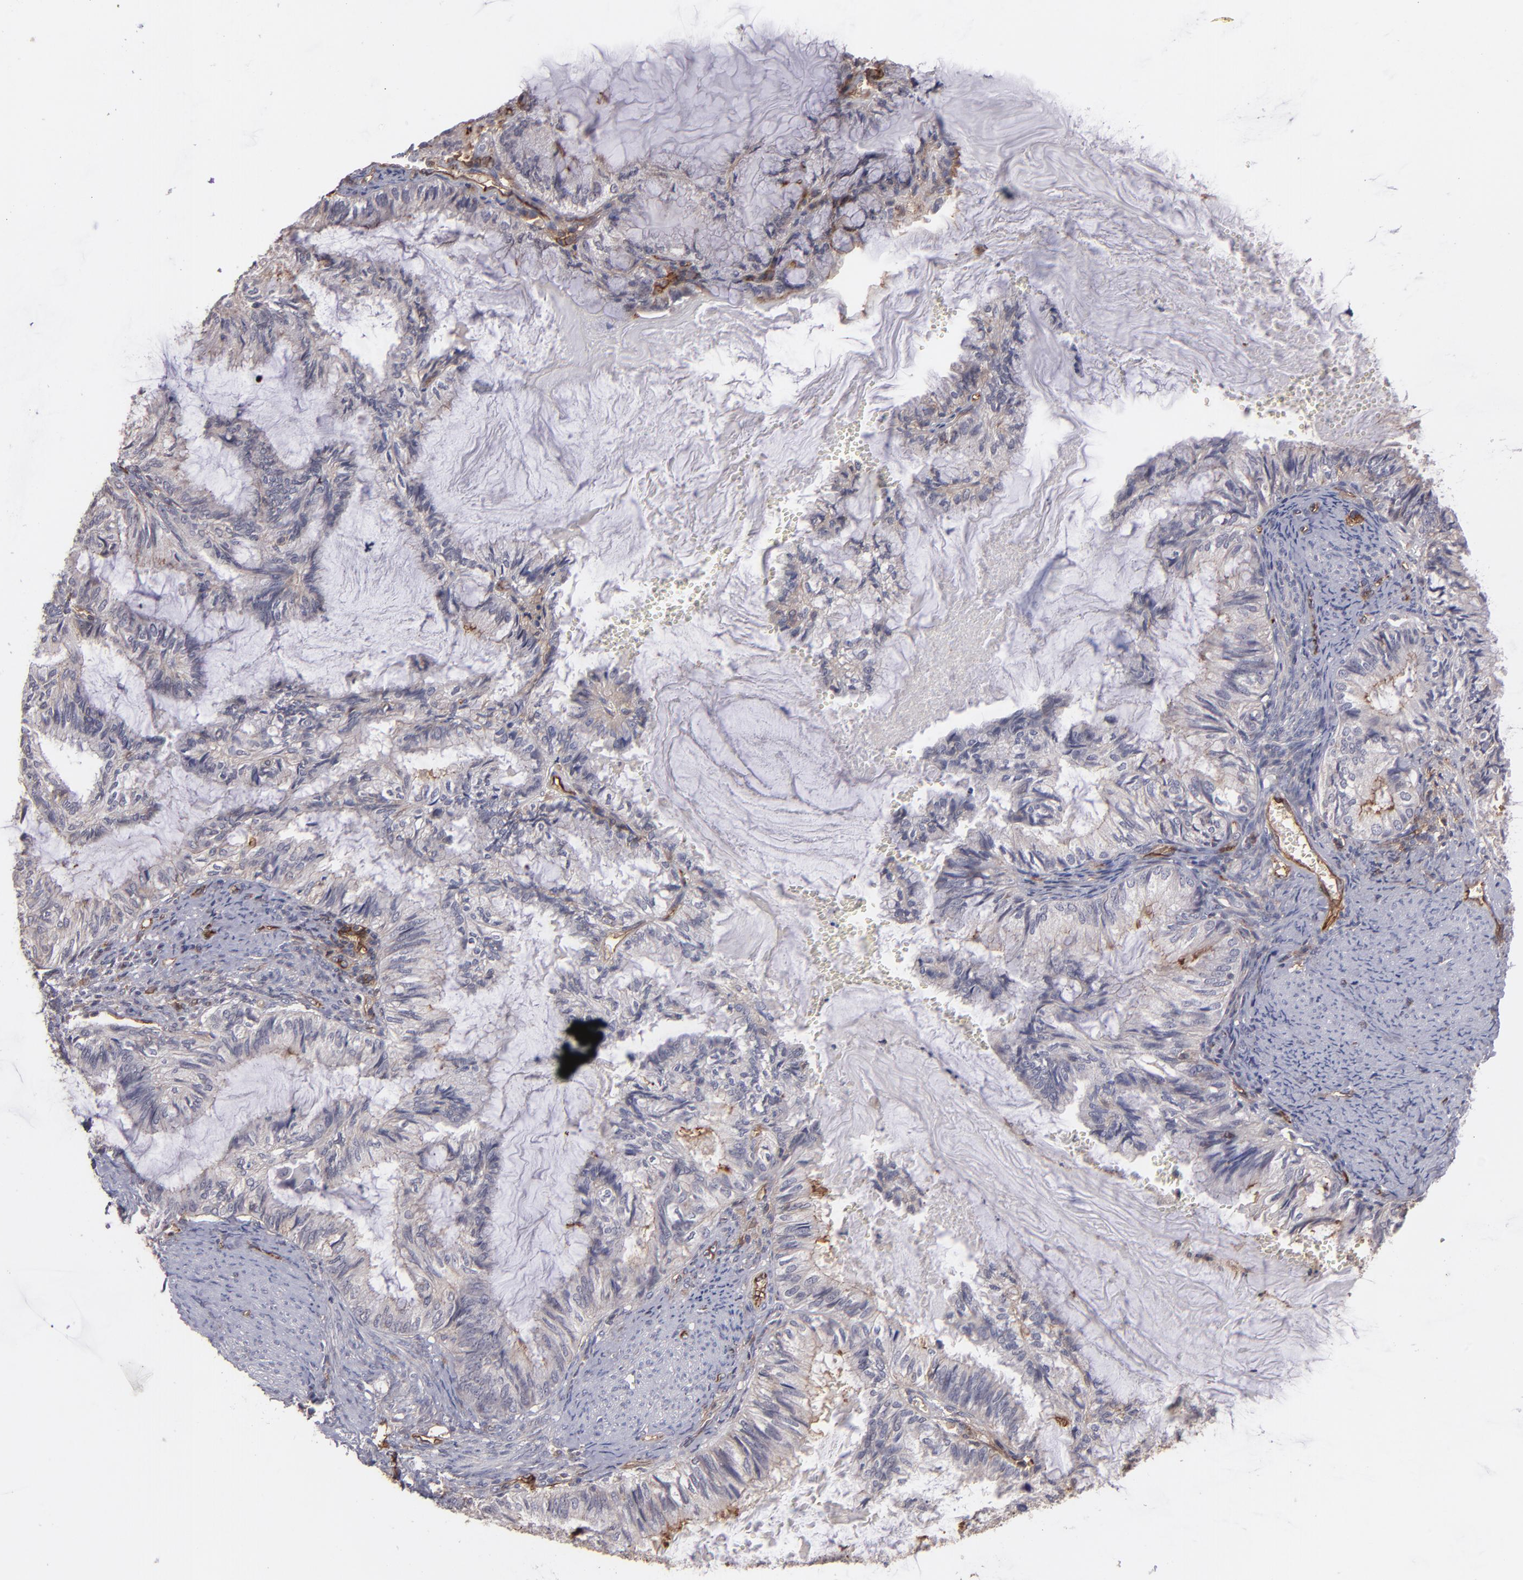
{"staining": {"intensity": "negative", "quantity": "none", "location": "none"}, "tissue": "endometrial cancer", "cell_type": "Tumor cells", "image_type": "cancer", "snomed": [{"axis": "morphology", "description": "Adenocarcinoma, NOS"}, {"axis": "topography", "description": "Endometrium"}], "caption": "Protein analysis of endometrial adenocarcinoma exhibits no significant positivity in tumor cells.", "gene": "ICAM1", "patient": {"sex": "female", "age": 86}}